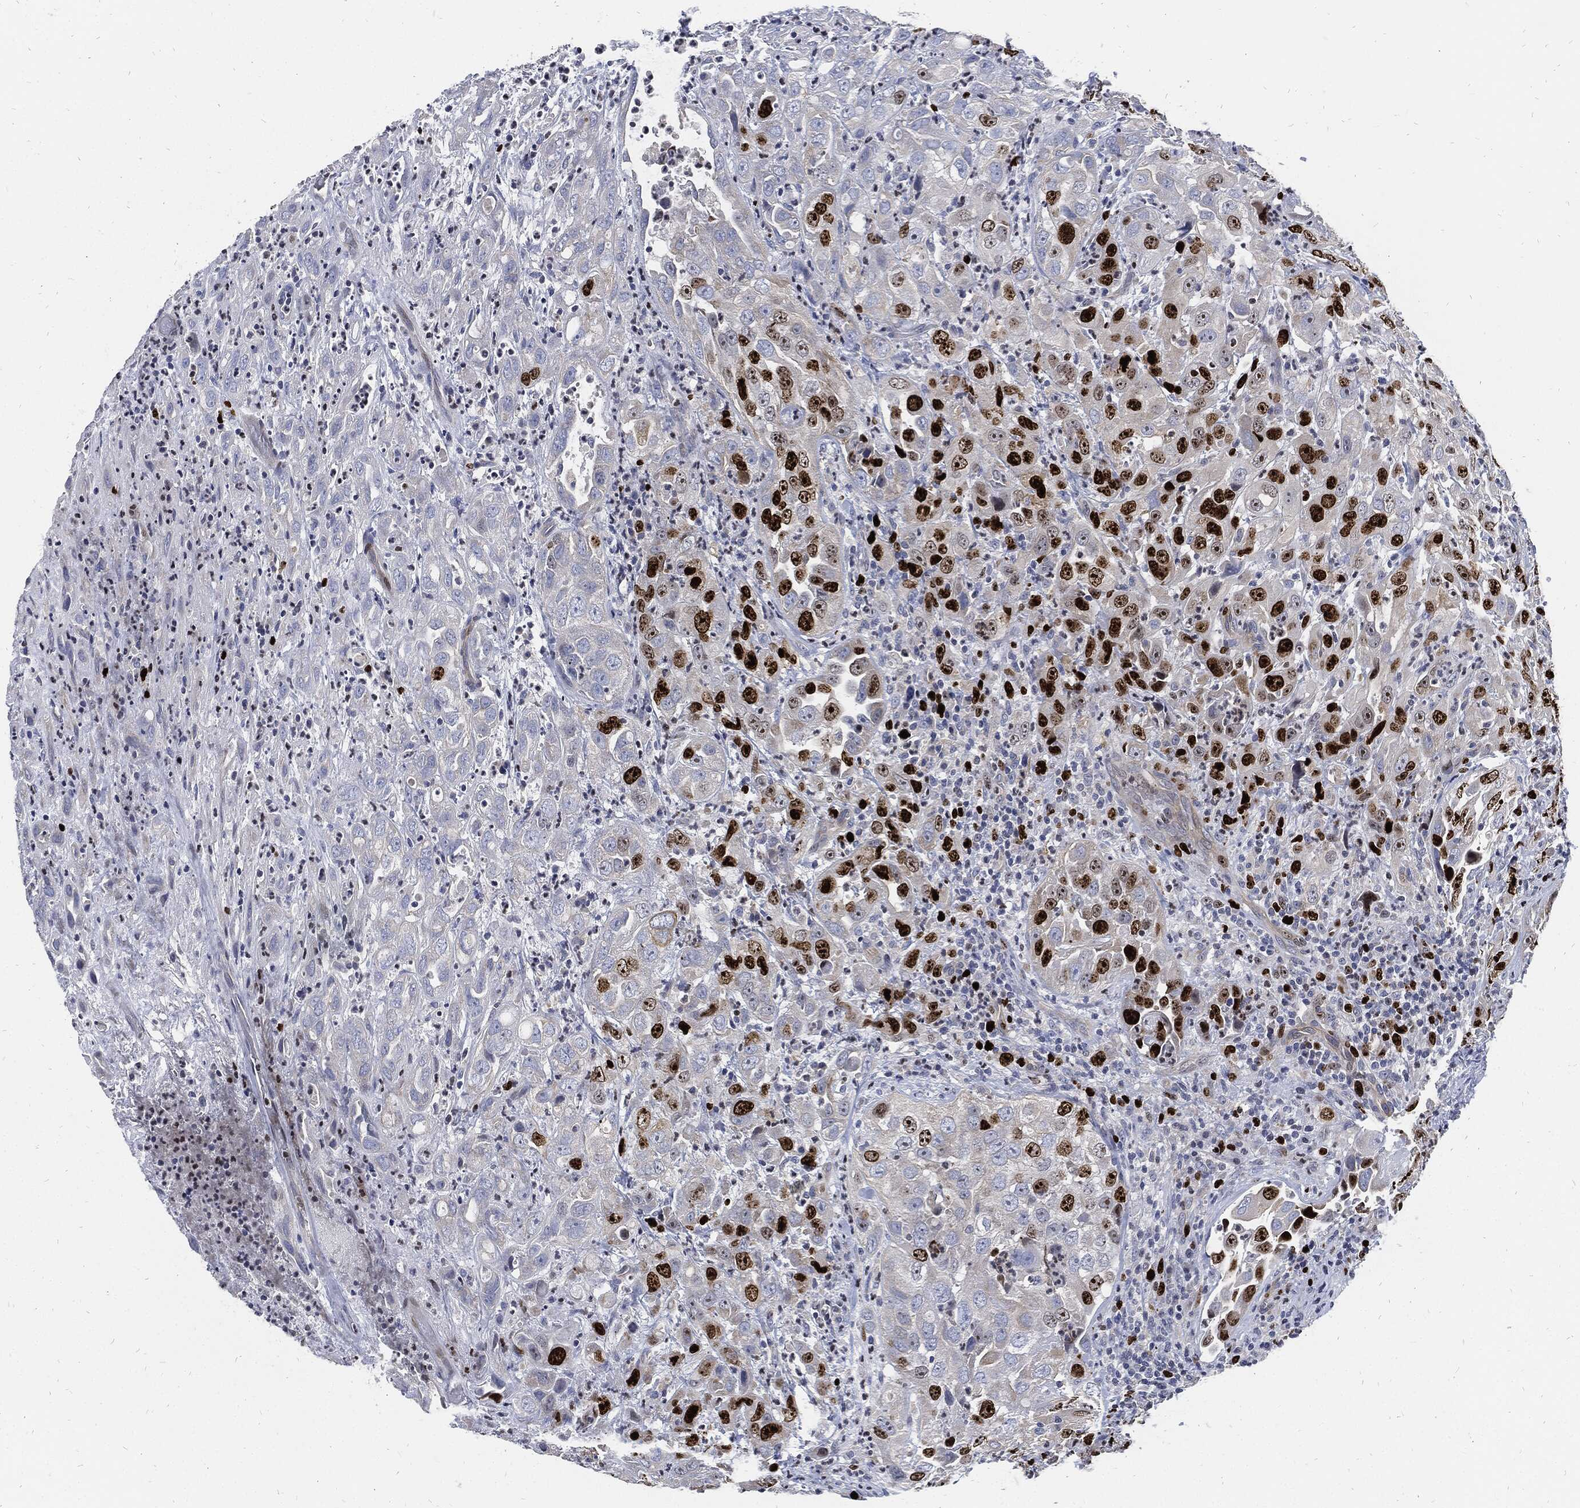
{"staining": {"intensity": "strong", "quantity": "<25%", "location": "nuclear"}, "tissue": "urothelial cancer", "cell_type": "Tumor cells", "image_type": "cancer", "snomed": [{"axis": "morphology", "description": "Urothelial carcinoma, High grade"}, {"axis": "topography", "description": "Urinary bladder"}], "caption": "IHC micrograph of human urothelial cancer stained for a protein (brown), which shows medium levels of strong nuclear positivity in about <25% of tumor cells.", "gene": "MKI67", "patient": {"sex": "female", "age": 41}}